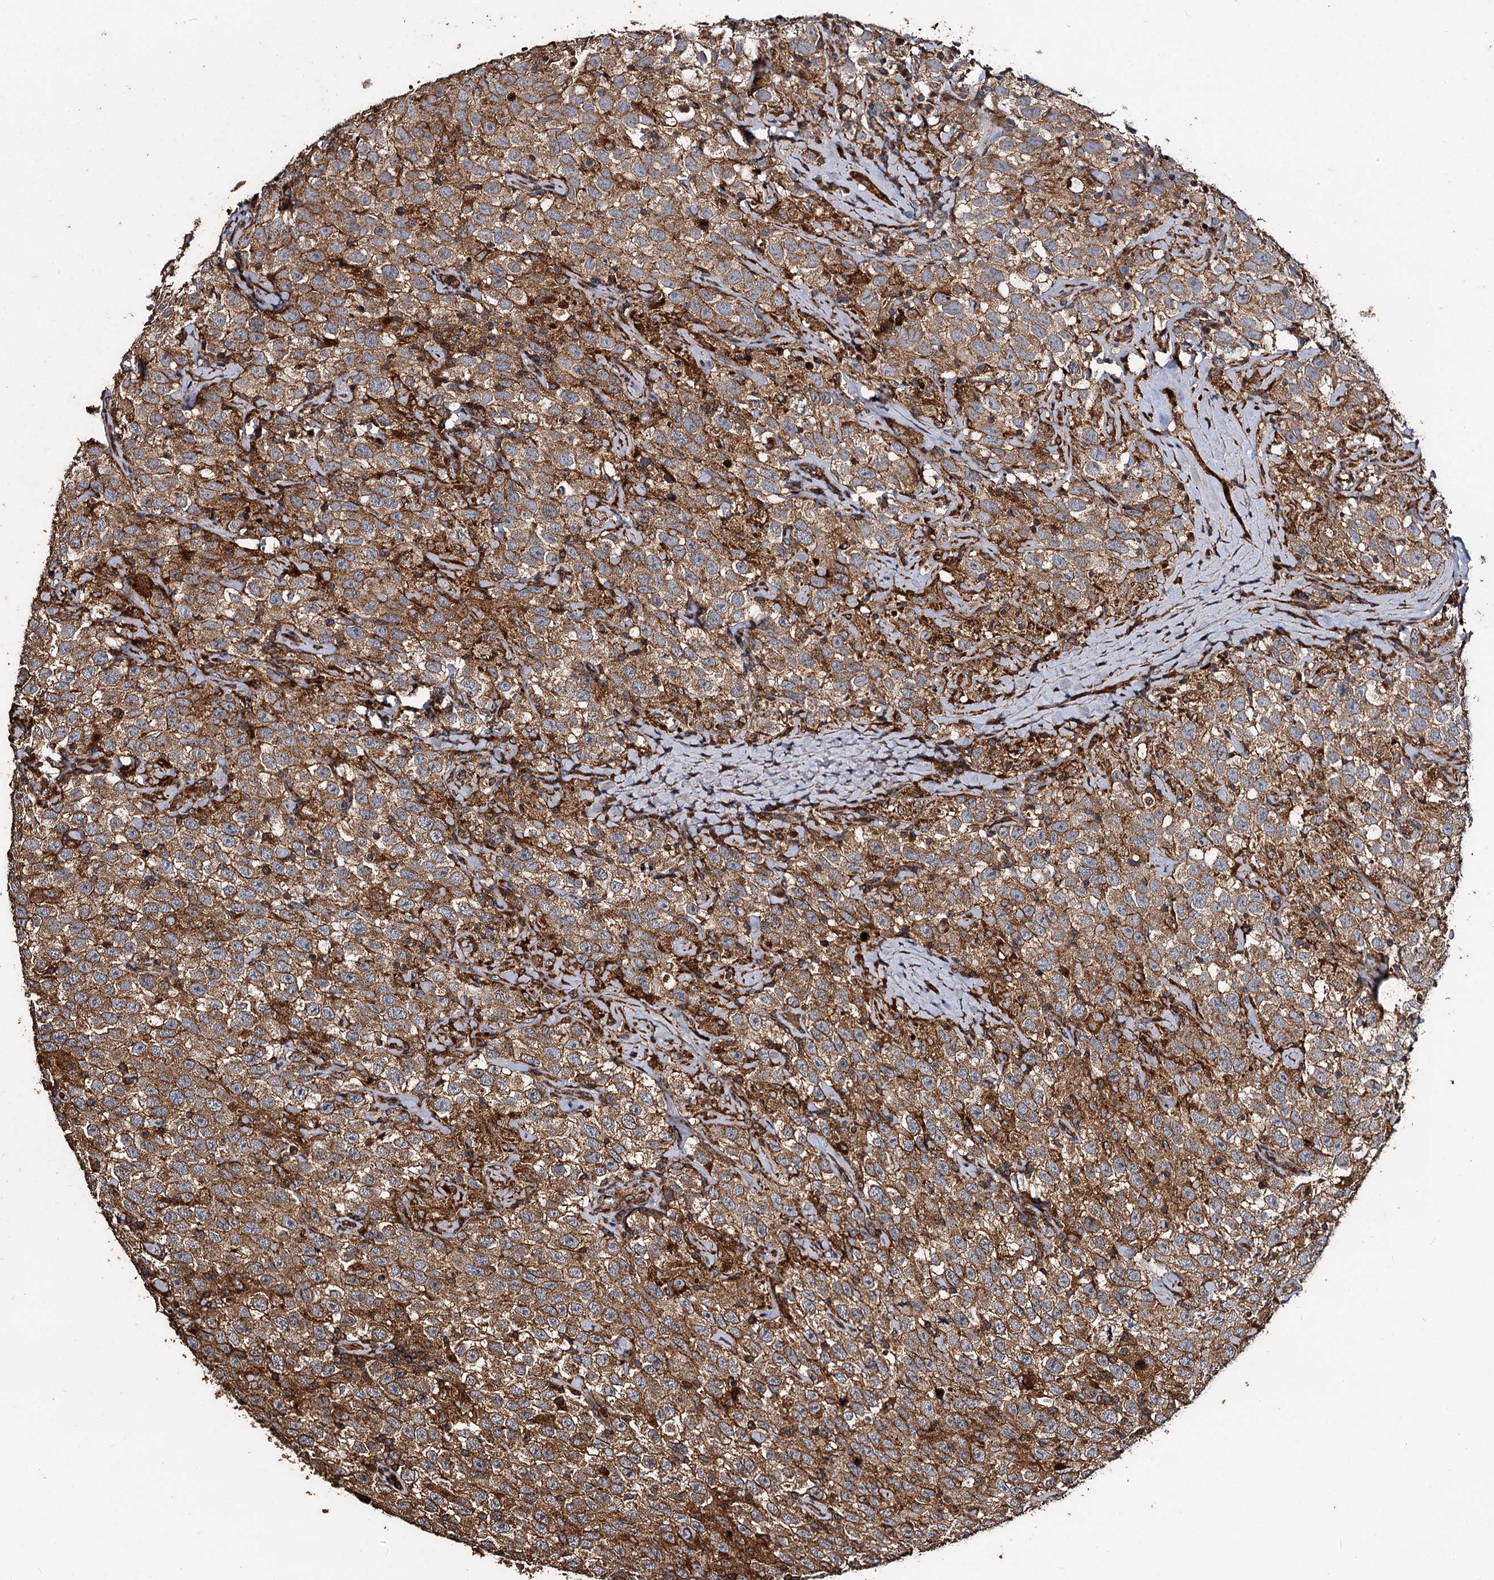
{"staining": {"intensity": "moderate", "quantity": ">75%", "location": "cytoplasmic/membranous"}, "tissue": "testis cancer", "cell_type": "Tumor cells", "image_type": "cancer", "snomed": [{"axis": "morphology", "description": "Seminoma, NOS"}, {"axis": "topography", "description": "Testis"}], "caption": "This is an image of immunohistochemistry staining of testis cancer, which shows moderate staining in the cytoplasmic/membranous of tumor cells.", "gene": "NOTCH2NLA", "patient": {"sex": "male", "age": 41}}